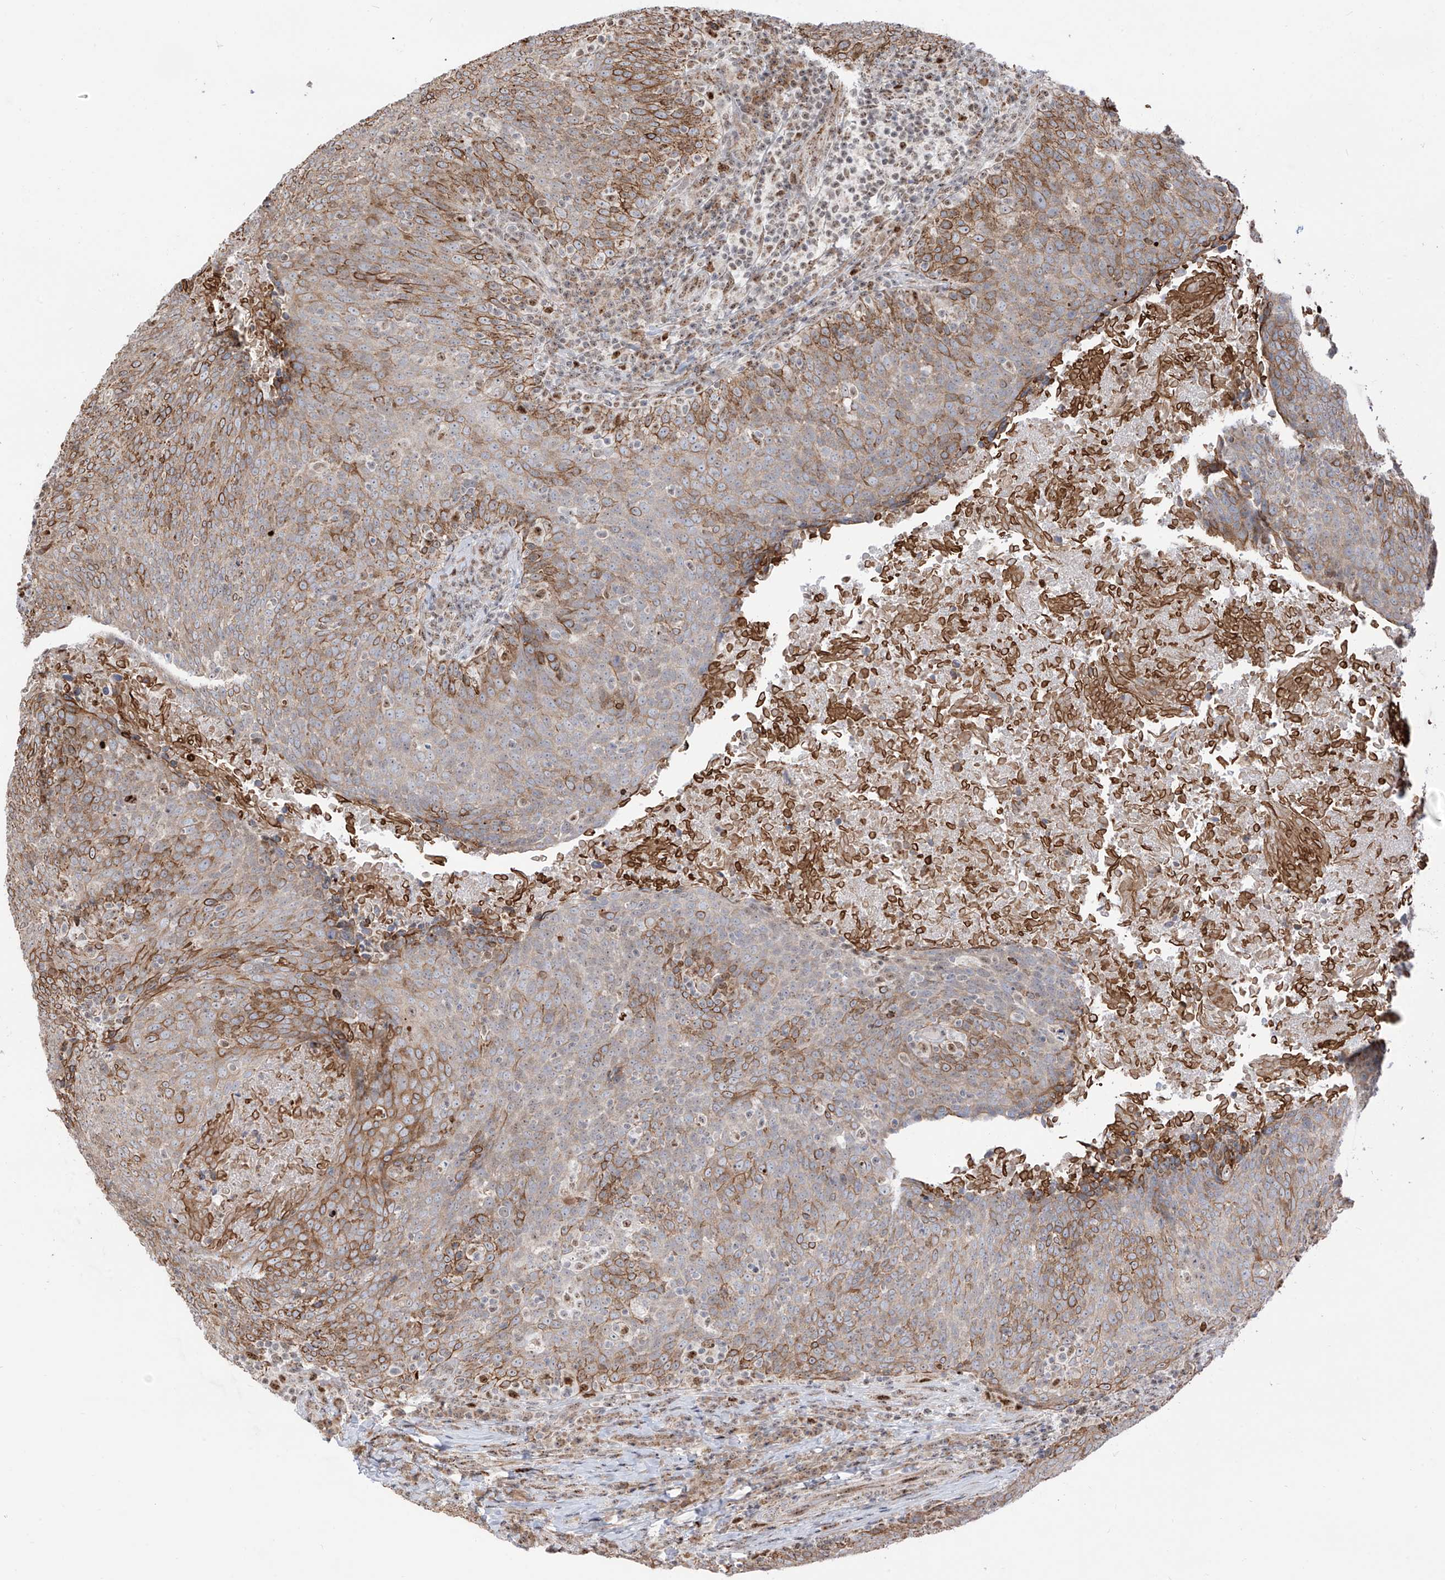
{"staining": {"intensity": "moderate", "quantity": "25%-75%", "location": "cytoplasmic/membranous"}, "tissue": "head and neck cancer", "cell_type": "Tumor cells", "image_type": "cancer", "snomed": [{"axis": "morphology", "description": "Squamous cell carcinoma, NOS"}, {"axis": "morphology", "description": "Squamous cell carcinoma, metastatic, NOS"}, {"axis": "topography", "description": "Lymph node"}, {"axis": "topography", "description": "Head-Neck"}], "caption": "A histopathology image of squamous cell carcinoma (head and neck) stained for a protein shows moderate cytoplasmic/membranous brown staining in tumor cells.", "gene": "ZBTB8A", "patient": {"sex": "male", "age": 62}}